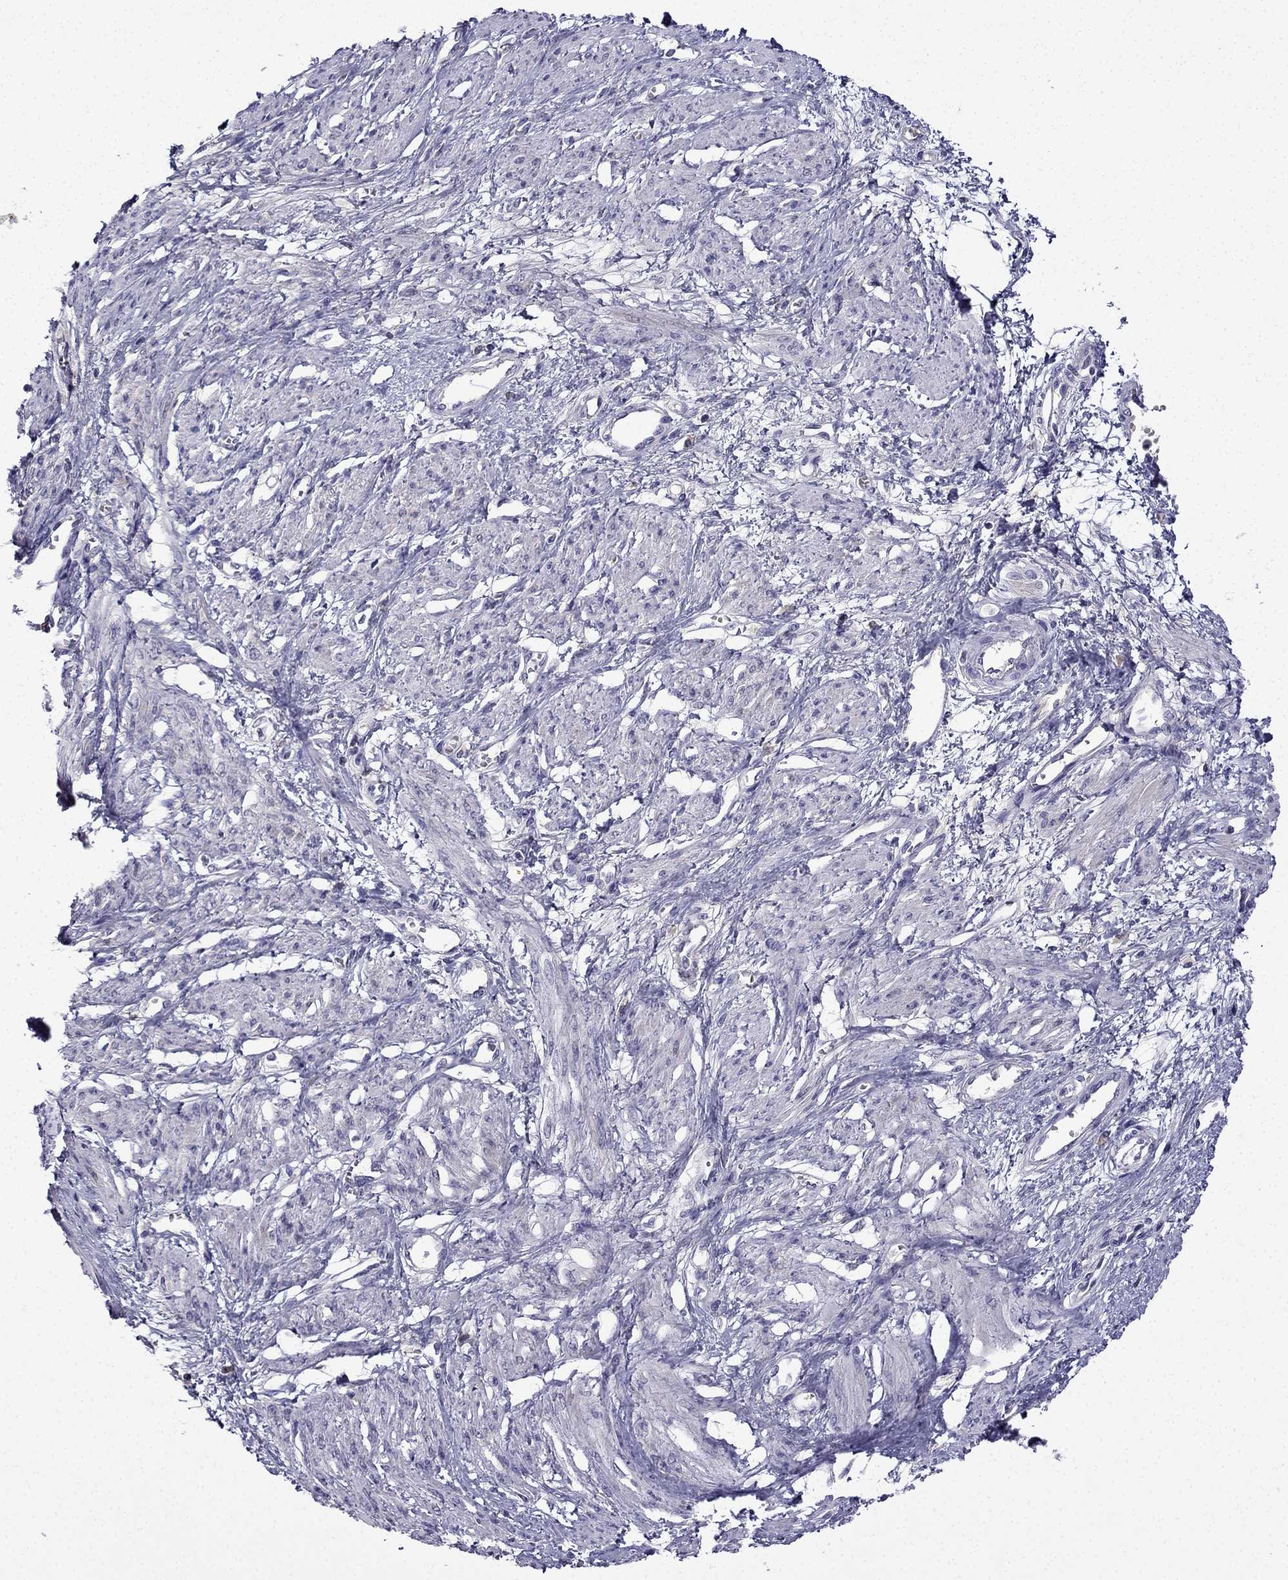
{"staining": {"intensity": "negative", "quantity": "none", "location": "none"}, "tissue": "smooth muscle", "cell_type": "Smooth muscle cells", "image_type": "normal", "snomed": [{"axis": "morphology", "description": "Normal tissue, NOS"}, {"axis": "topography", "description": "Smooth muscle"}, {"axis": "topography", "description": "Uterus"}], "caption": "The photomicrograph displays no significant positivity in smooth muscle cells of smooth muscle.", "gene": "UHRF1", "patient": {"sex": "female", "age": 39}}